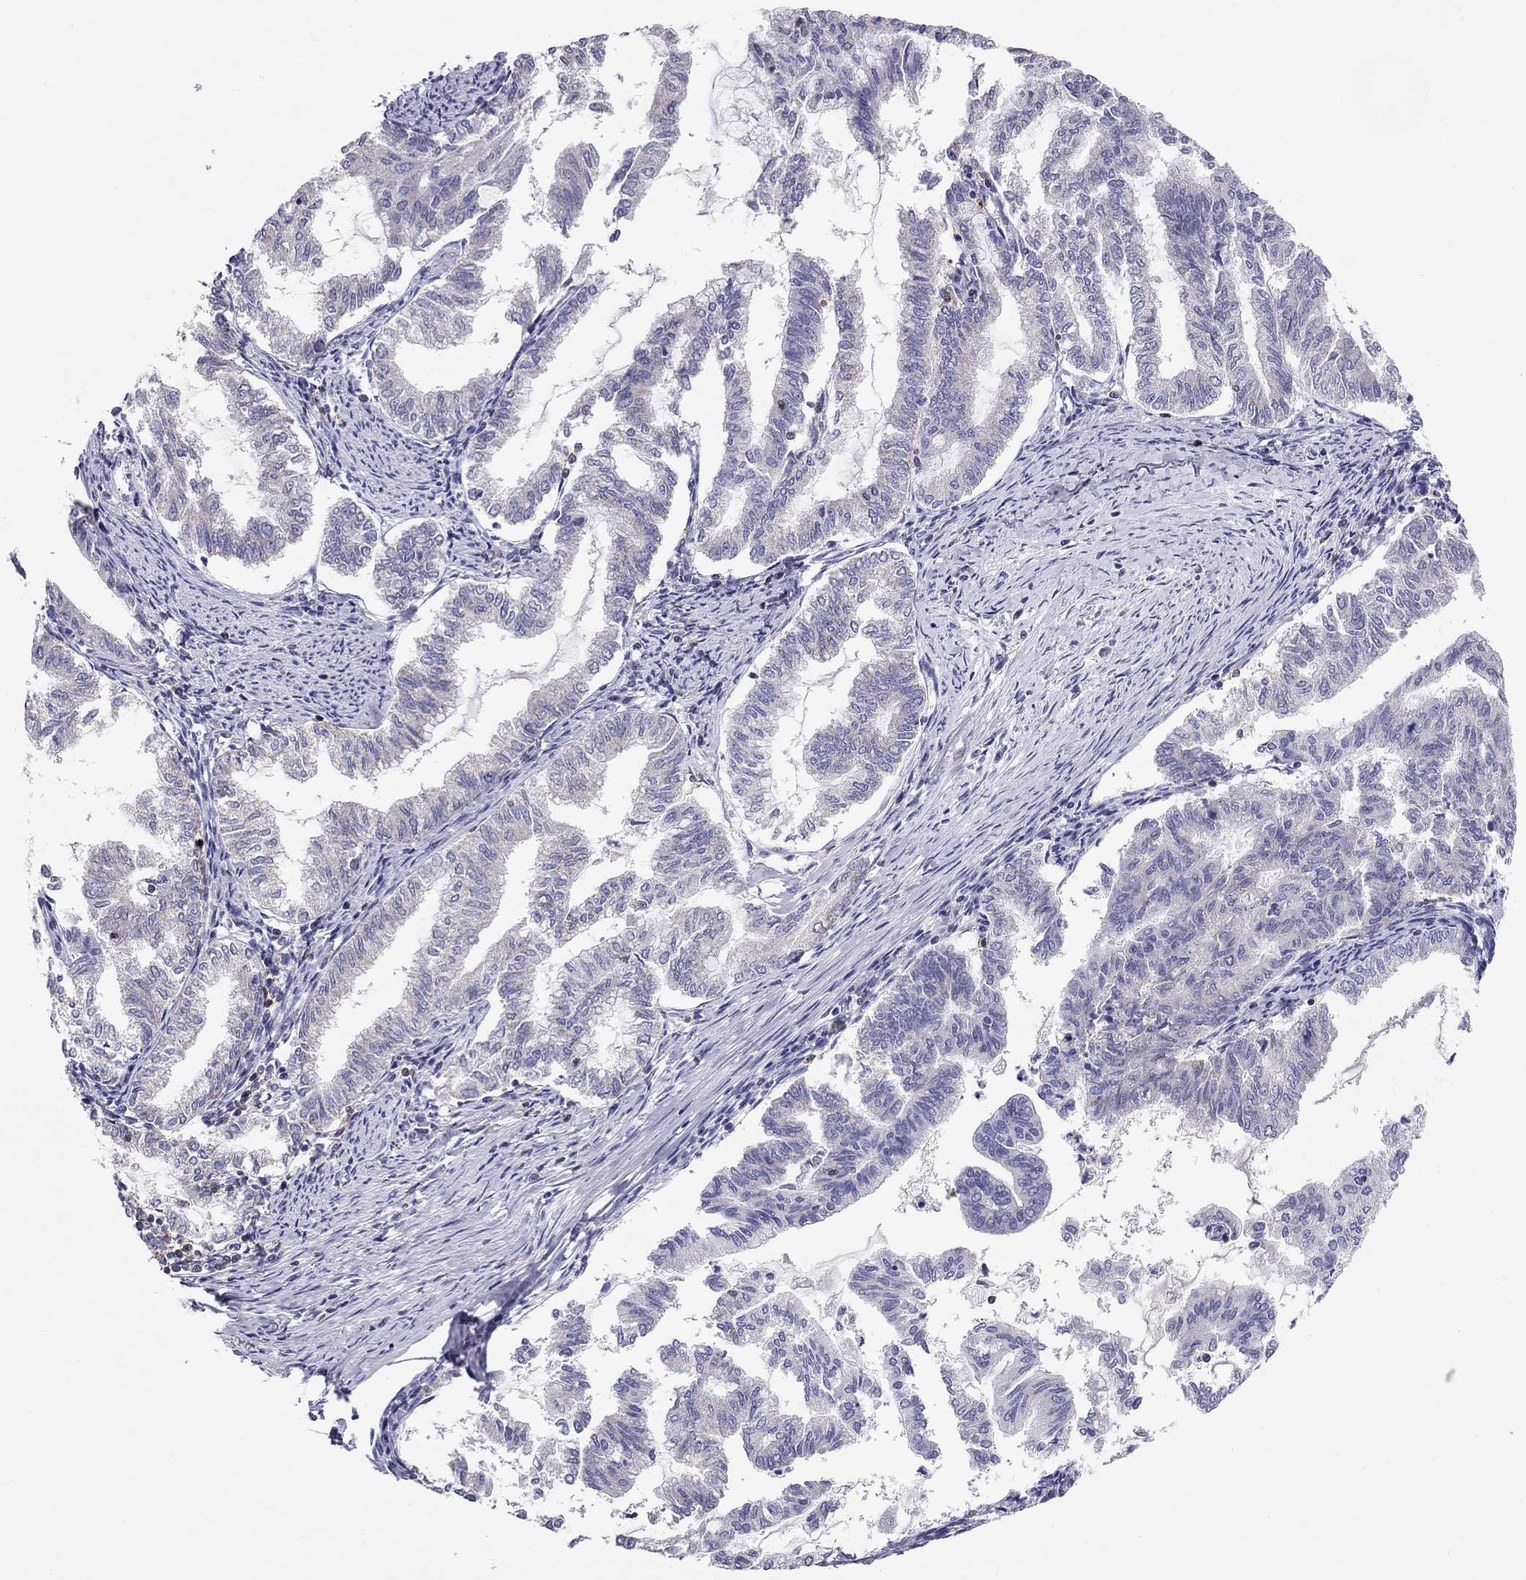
{"staining": {"intensity": "negative", "quantity": "none", "location": "none"}, "tissue": "endometrial cancer", "cell_type": "Tumor cells", "image_type": "cancer", "snomed": [{"axis": "morphology", "description": "Adenocarcinoma, NOS"}, {"axis": "topography", "description": "Endometrium"}], "caption": "Endometrial cancer (adenocarcinoma) was stained to show a protein in brown. There is no significant positivity in tumor cells. (DAB immunohistochemistry (IHC) visualized using brightfield microscopy, high magnification).", "gene": "CITED1", "patient": {"sex": "female", "age": 79}}